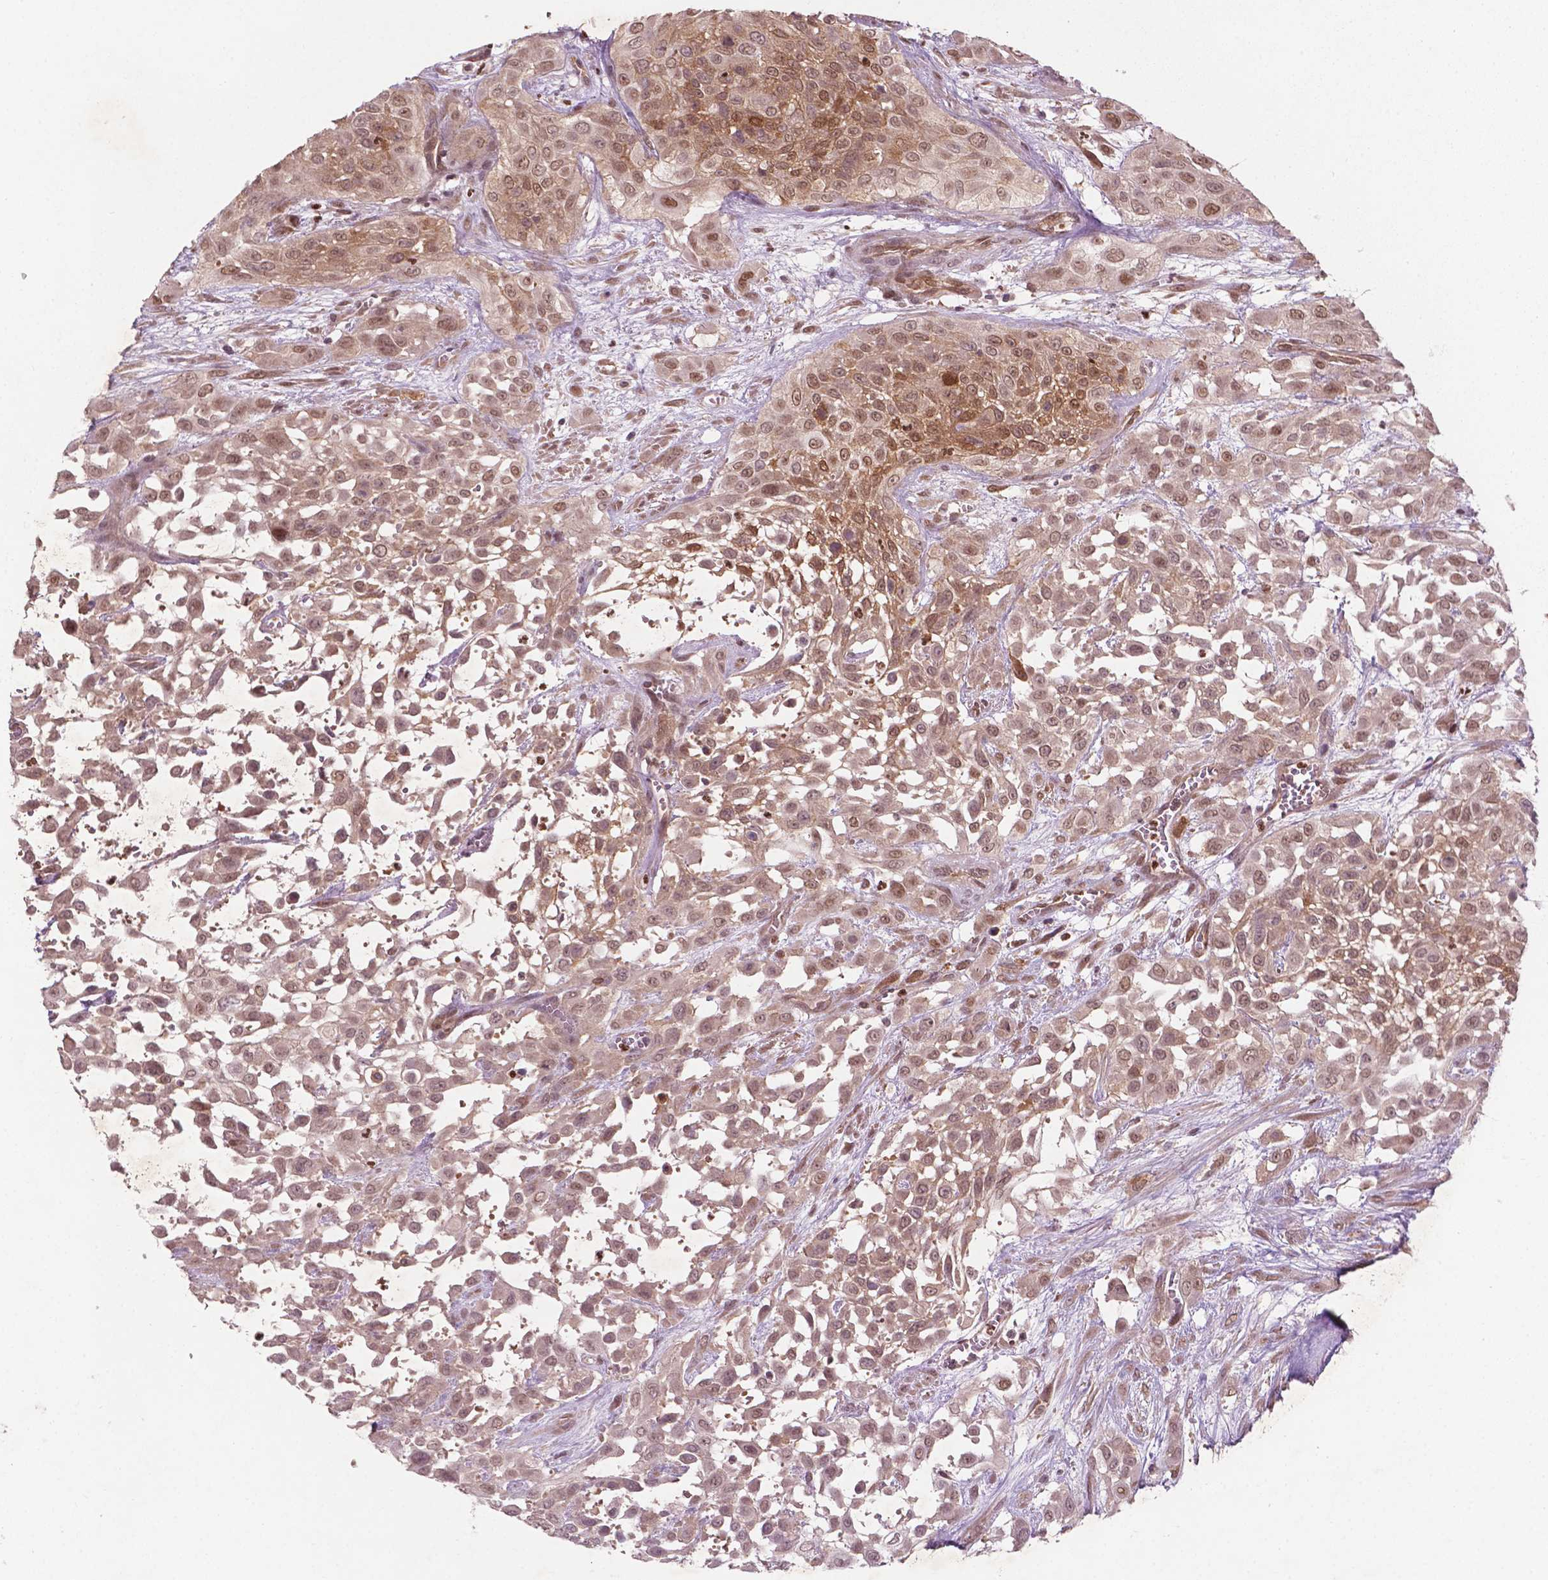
{"staining": {"intensity": "moderate", "quantity": ">75%", "location": "cytoplasmic/membranous,nuclear"}, "tissue": "urothelial cancer", "cell_type": "Tumor cells", "image_type": "cancer", "snomed": [{"axis": "morphology", "description": "Urothelial carcinoma, High grade"}, {"axis": "topography", "description": "Urinary bladder"}], "caption": "The immunohistochemical stain shows moderate cytoplasmic/membranous and nuclear positivity in tumor cells of urothelial cancer tissue.", "gene": "NFAT5", "patient": {"sex": "male", "age": 57}}